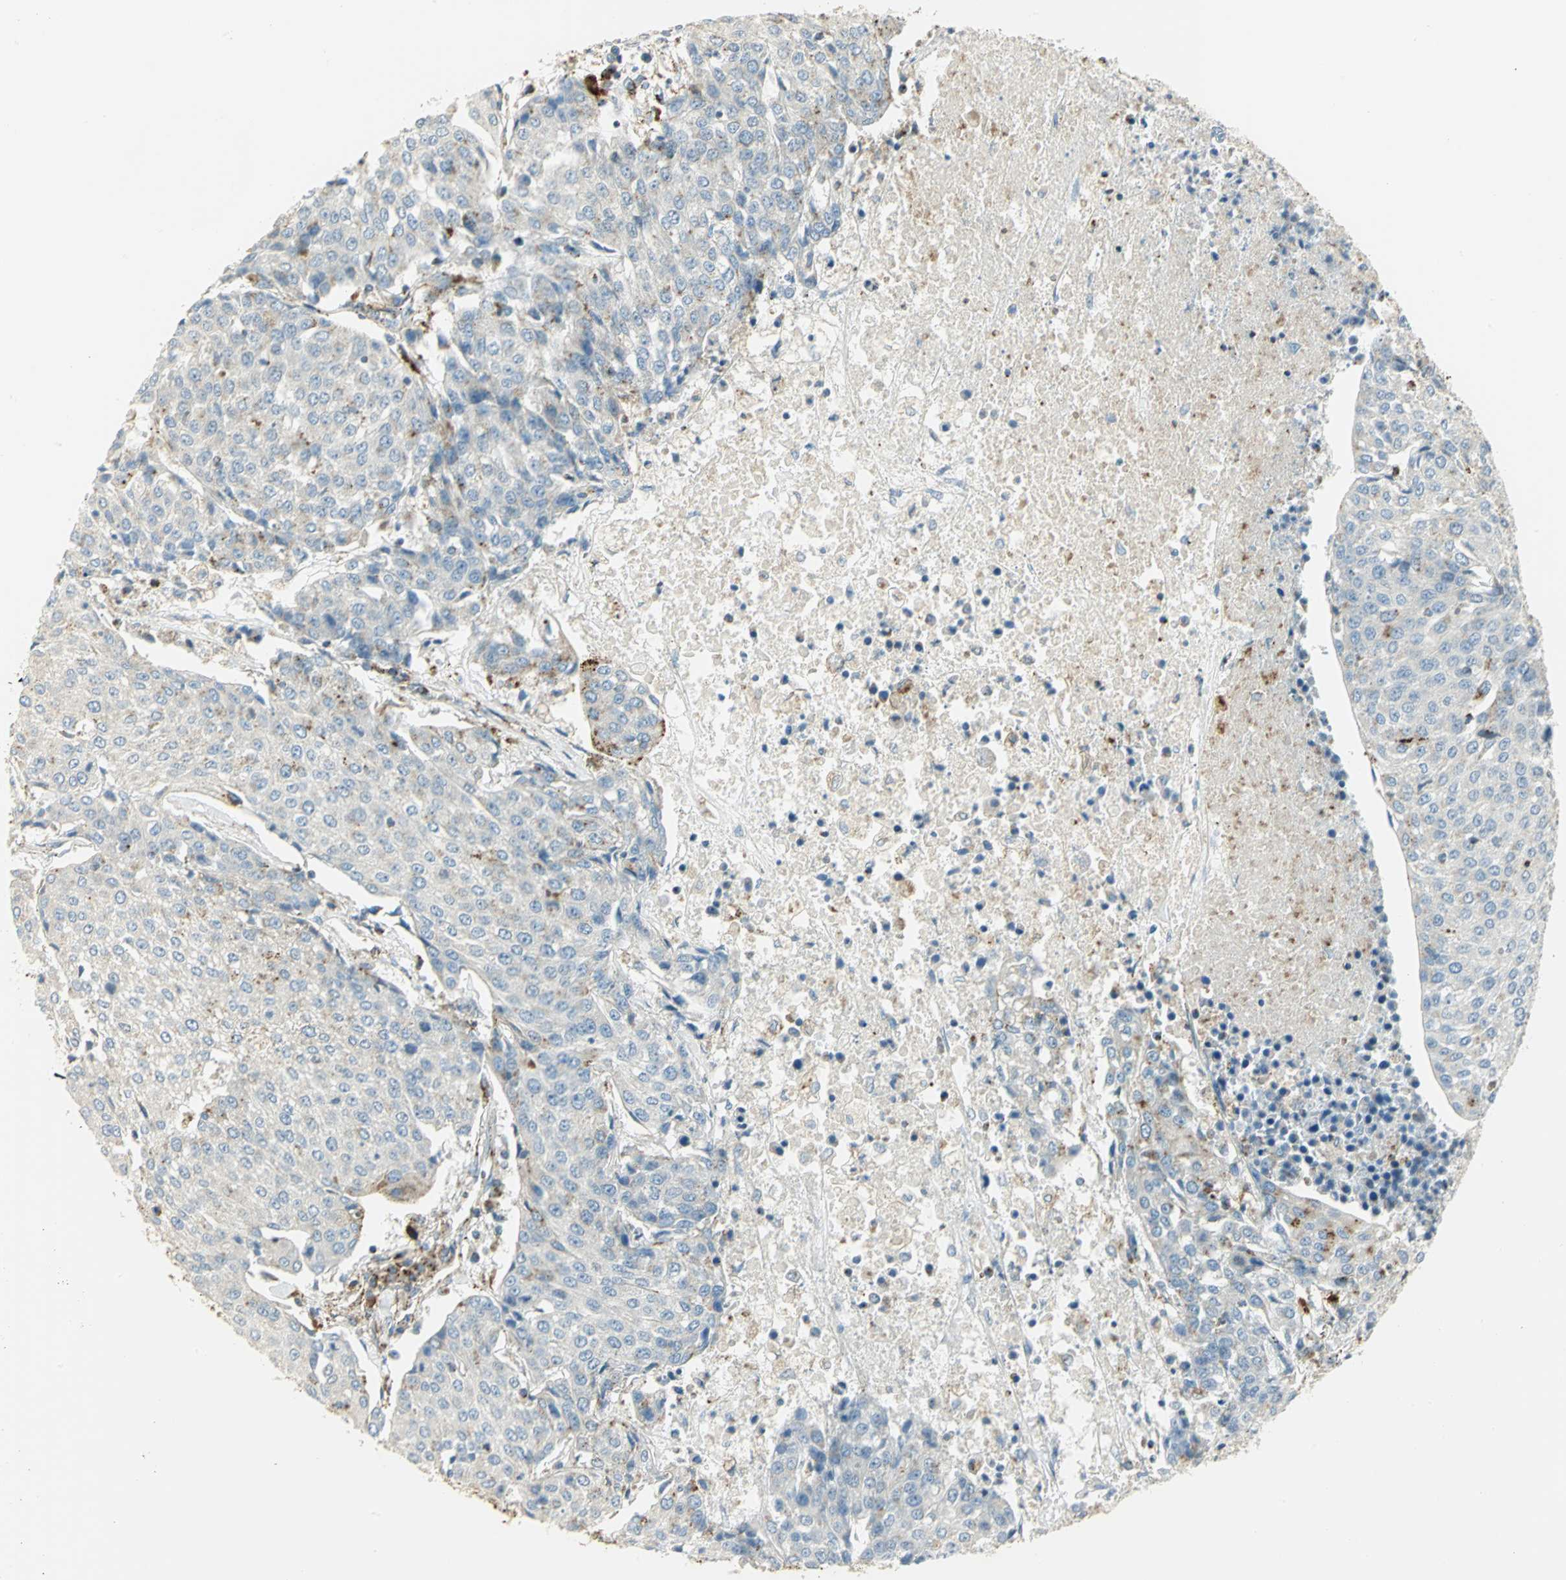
{"staining": {"intensity": "weak", "quantity": "25%-75%", "location": "cytoplasmic/membranous"}, "tissue": "urothelial cancer", "cell_type": "Tumor cells", "image_type": "cancer", "snomed": [{"axis": "morphology", "description": "Urothelial carcinoma, High grade"}, {"axis": "topography", "description": "Urinary bladder"}], "caption": "A brown stain labels weak cytoplasmic/membranous staining of a protein in urothelial cancer tumor cells. The staining was performed using DAB (3,3'-diaminobenzidine), with brown indicating positive protein expression. Nuclei are stained blue with hematoxylin.", "gene": "ARSA", "patient": {"sex": "female", "age": 85}}